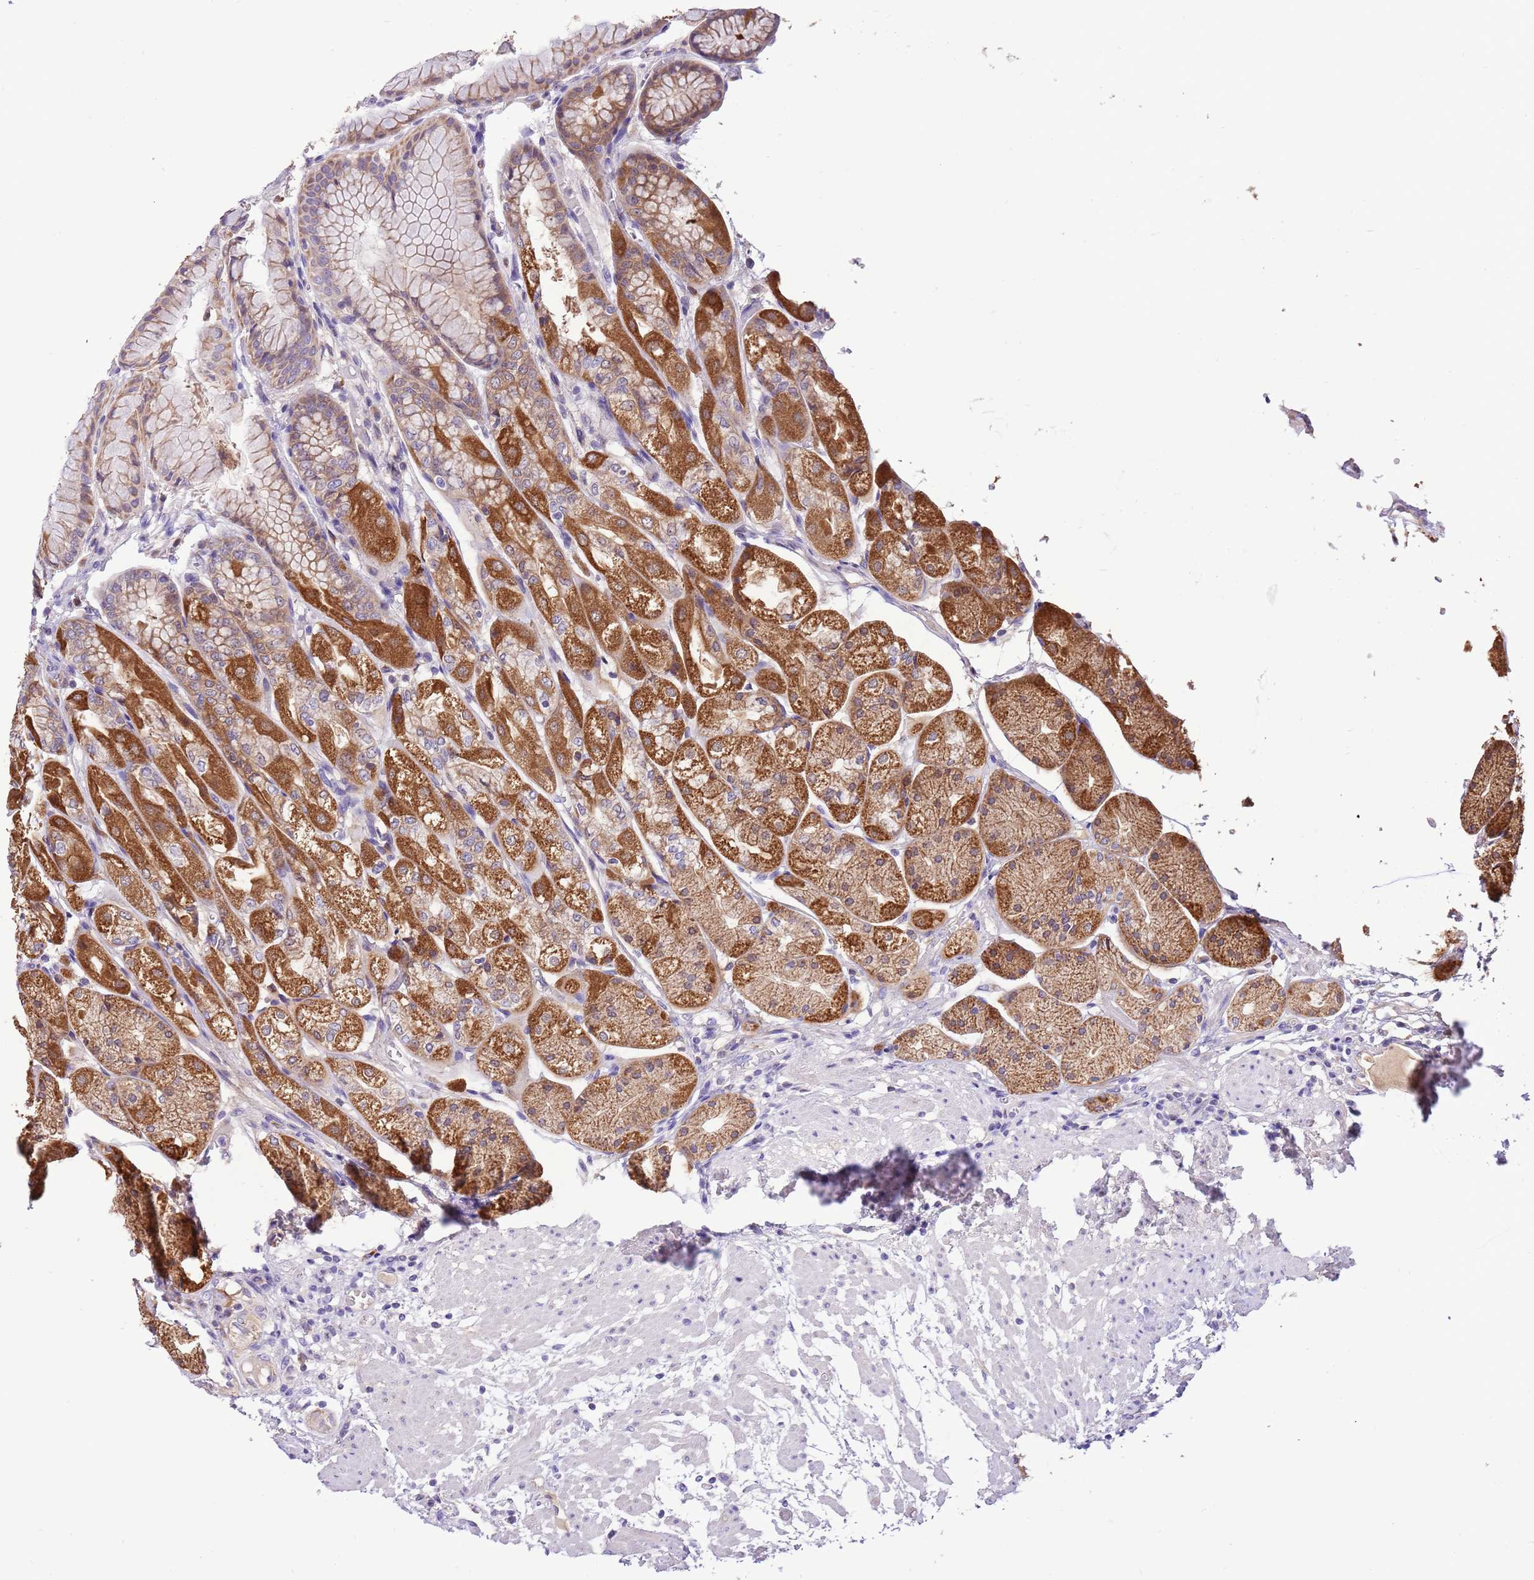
{"staining": {"intensity": "strong", "quantity": "25%-75%", "location": "cytoplasmic/membranous"}, "tissue": "stomach", "cell_type": "Glandular cells", "image_type": "normal", "snomed": [{"axis": "morphology", "description": "Normal tissue, NOS"}, {"axis": "topography", "description": "Stomach, upper"}], "caption": "Brown immunohistochemical staining in normal human stomach exhibits strong cytoplasmic/membranous staining in about 25%-75% of glandular cells.", "gene": "COX17", "patient": {"sex": "male", "age": 72}}